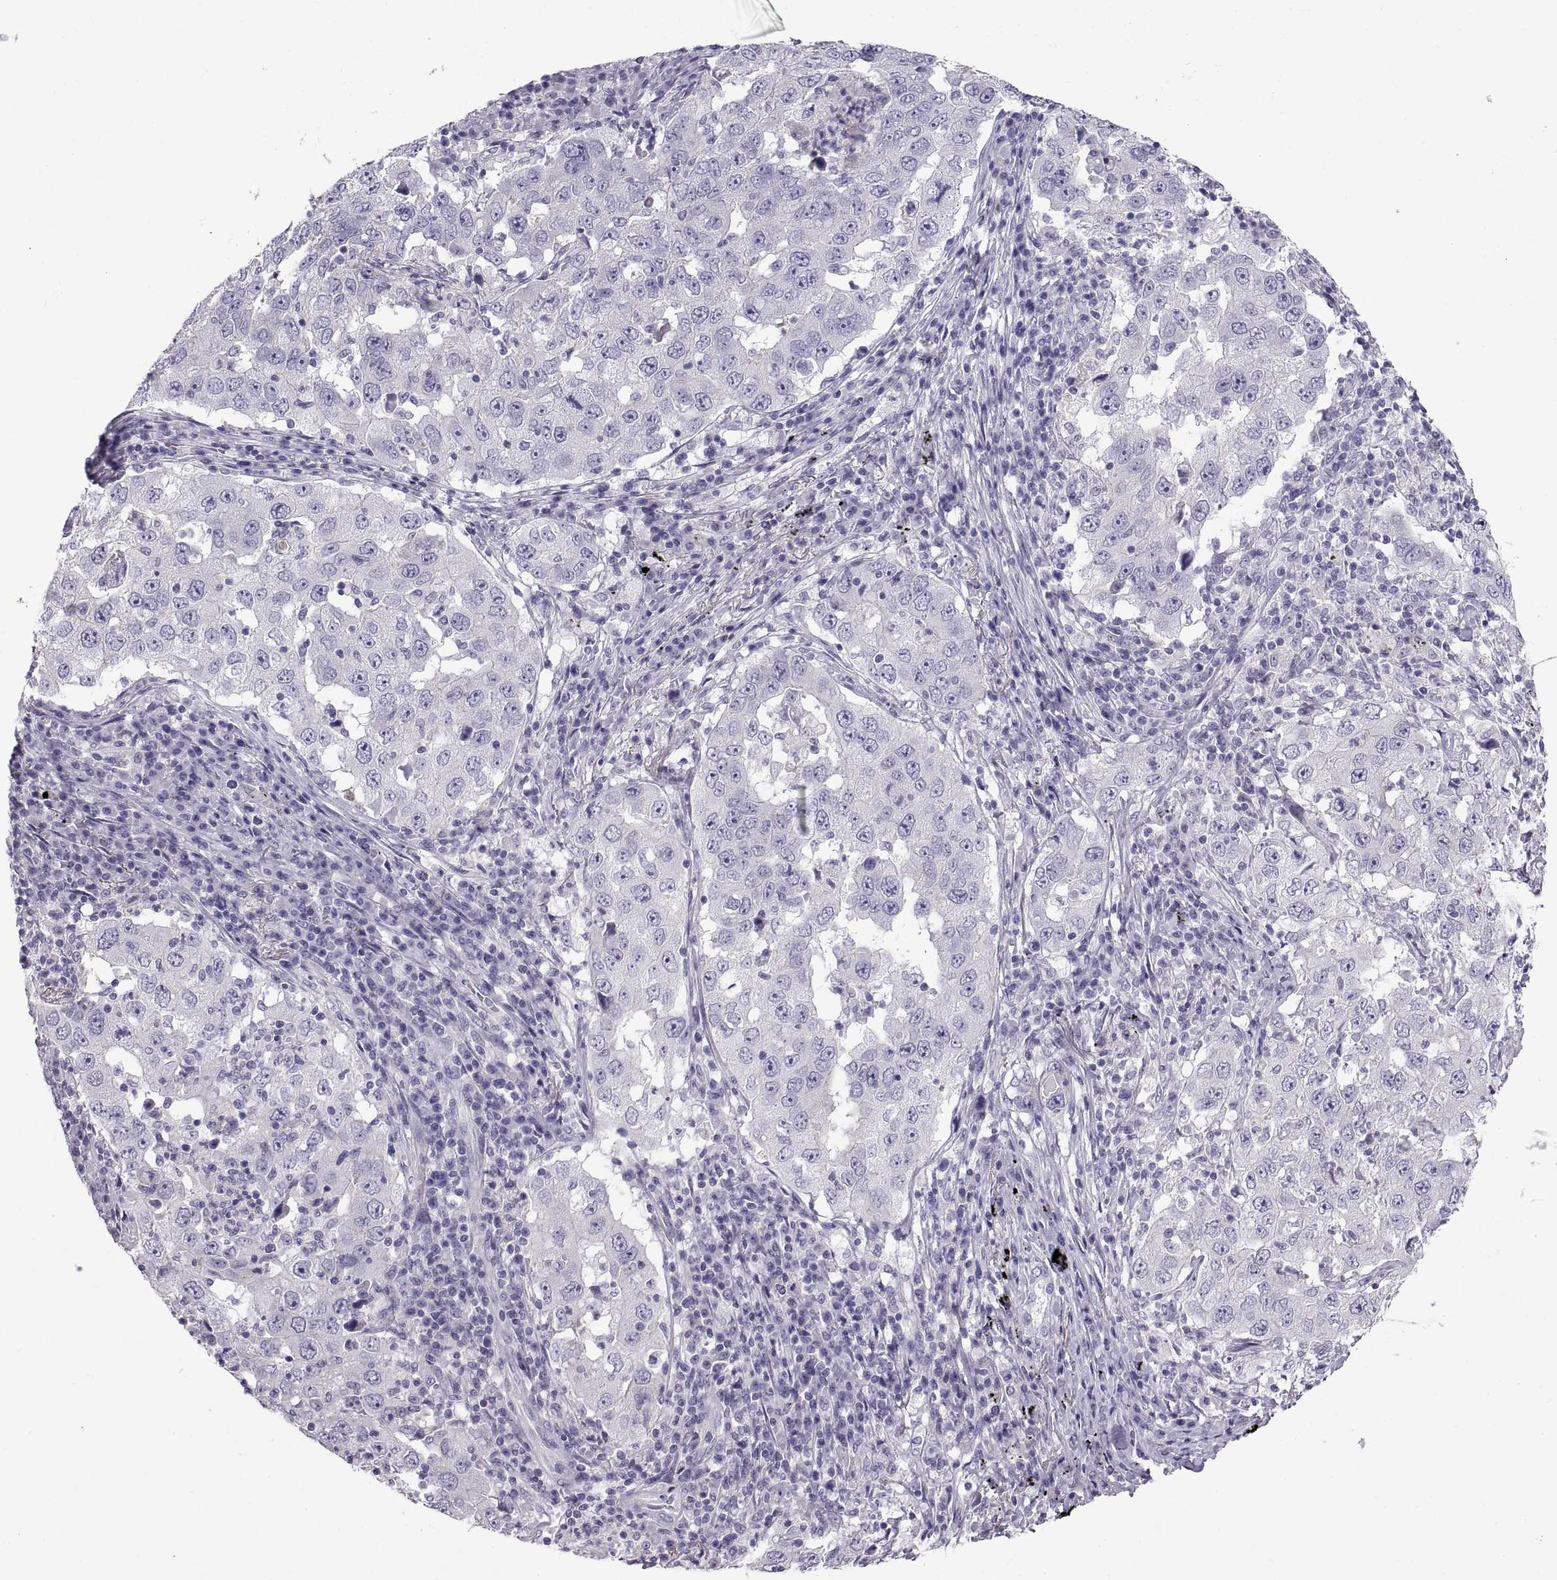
{"staining": {"intensity": "negative", "quantity": "none", "location": "none"}, "tissue": "lung cancer", "cell_type": "Tumor cells", "image_type": "cancer", "snomed": [{"axis": "morphology", "description": "Adenocarcinoma, NOS"}, {"axis": "topography", "description": "Lung"}], "caption": "Photomicrograph shows no protein positivity in tumor cells of lung cancer tissue.", "gene": "CRYBB3", "patient": {"sex": "male", "age": 73}}